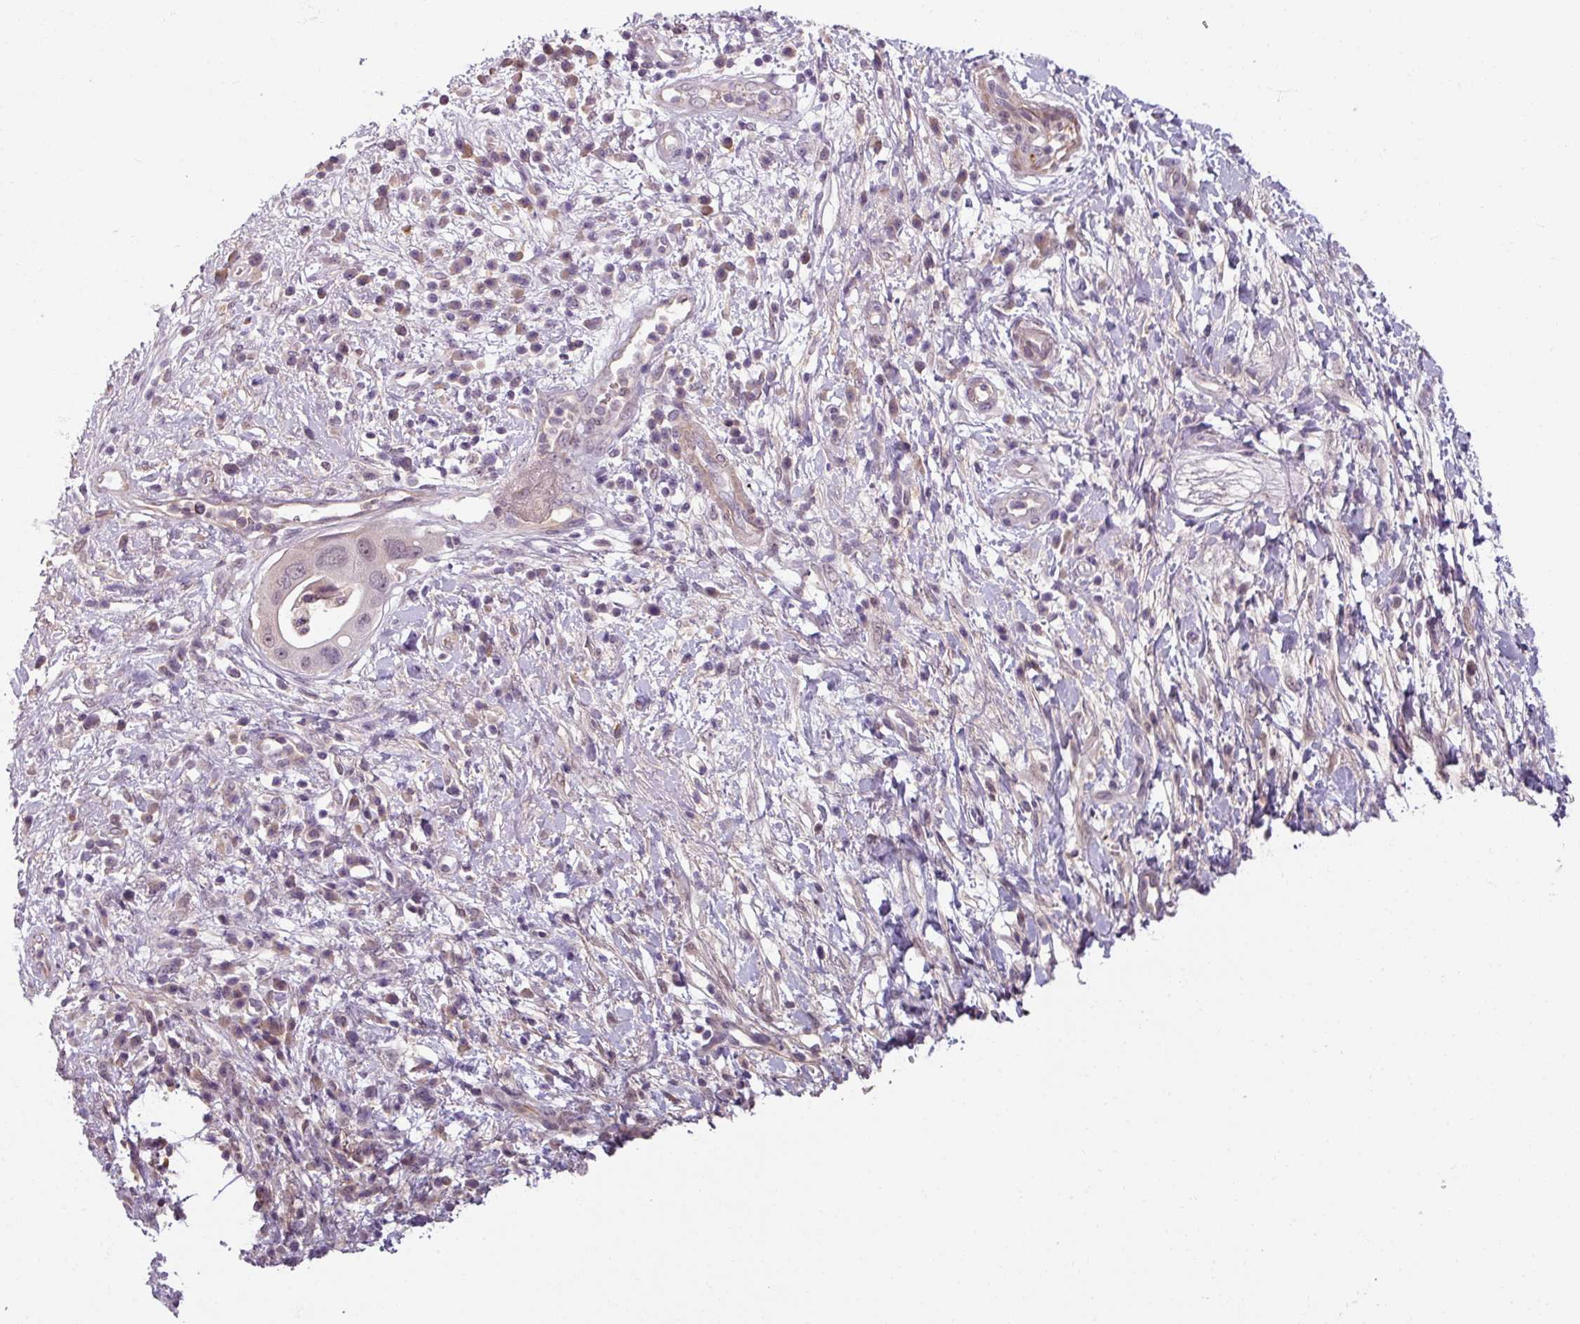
{"staining": {"intensity": "weak", "quantity": "<25%", "location": "nuclear"}, "tissue": "pancreatic cancer", "cell_type": "Tumor cells", "image_type": "cancer", "snomed": [{"axis": "morphology", "description": "Adenocarcinoma, NOS"}, {"axis": "topography", "description": "Pancreas"}], "caption": "Immunohistochemical staining of human adenocarcinoma (pancreatic) shows no significant expression in tumor cells. (DAB IHC, high magnification).", "gene": "UVSSA", "patient": {"sex": "male", "age": 68}}